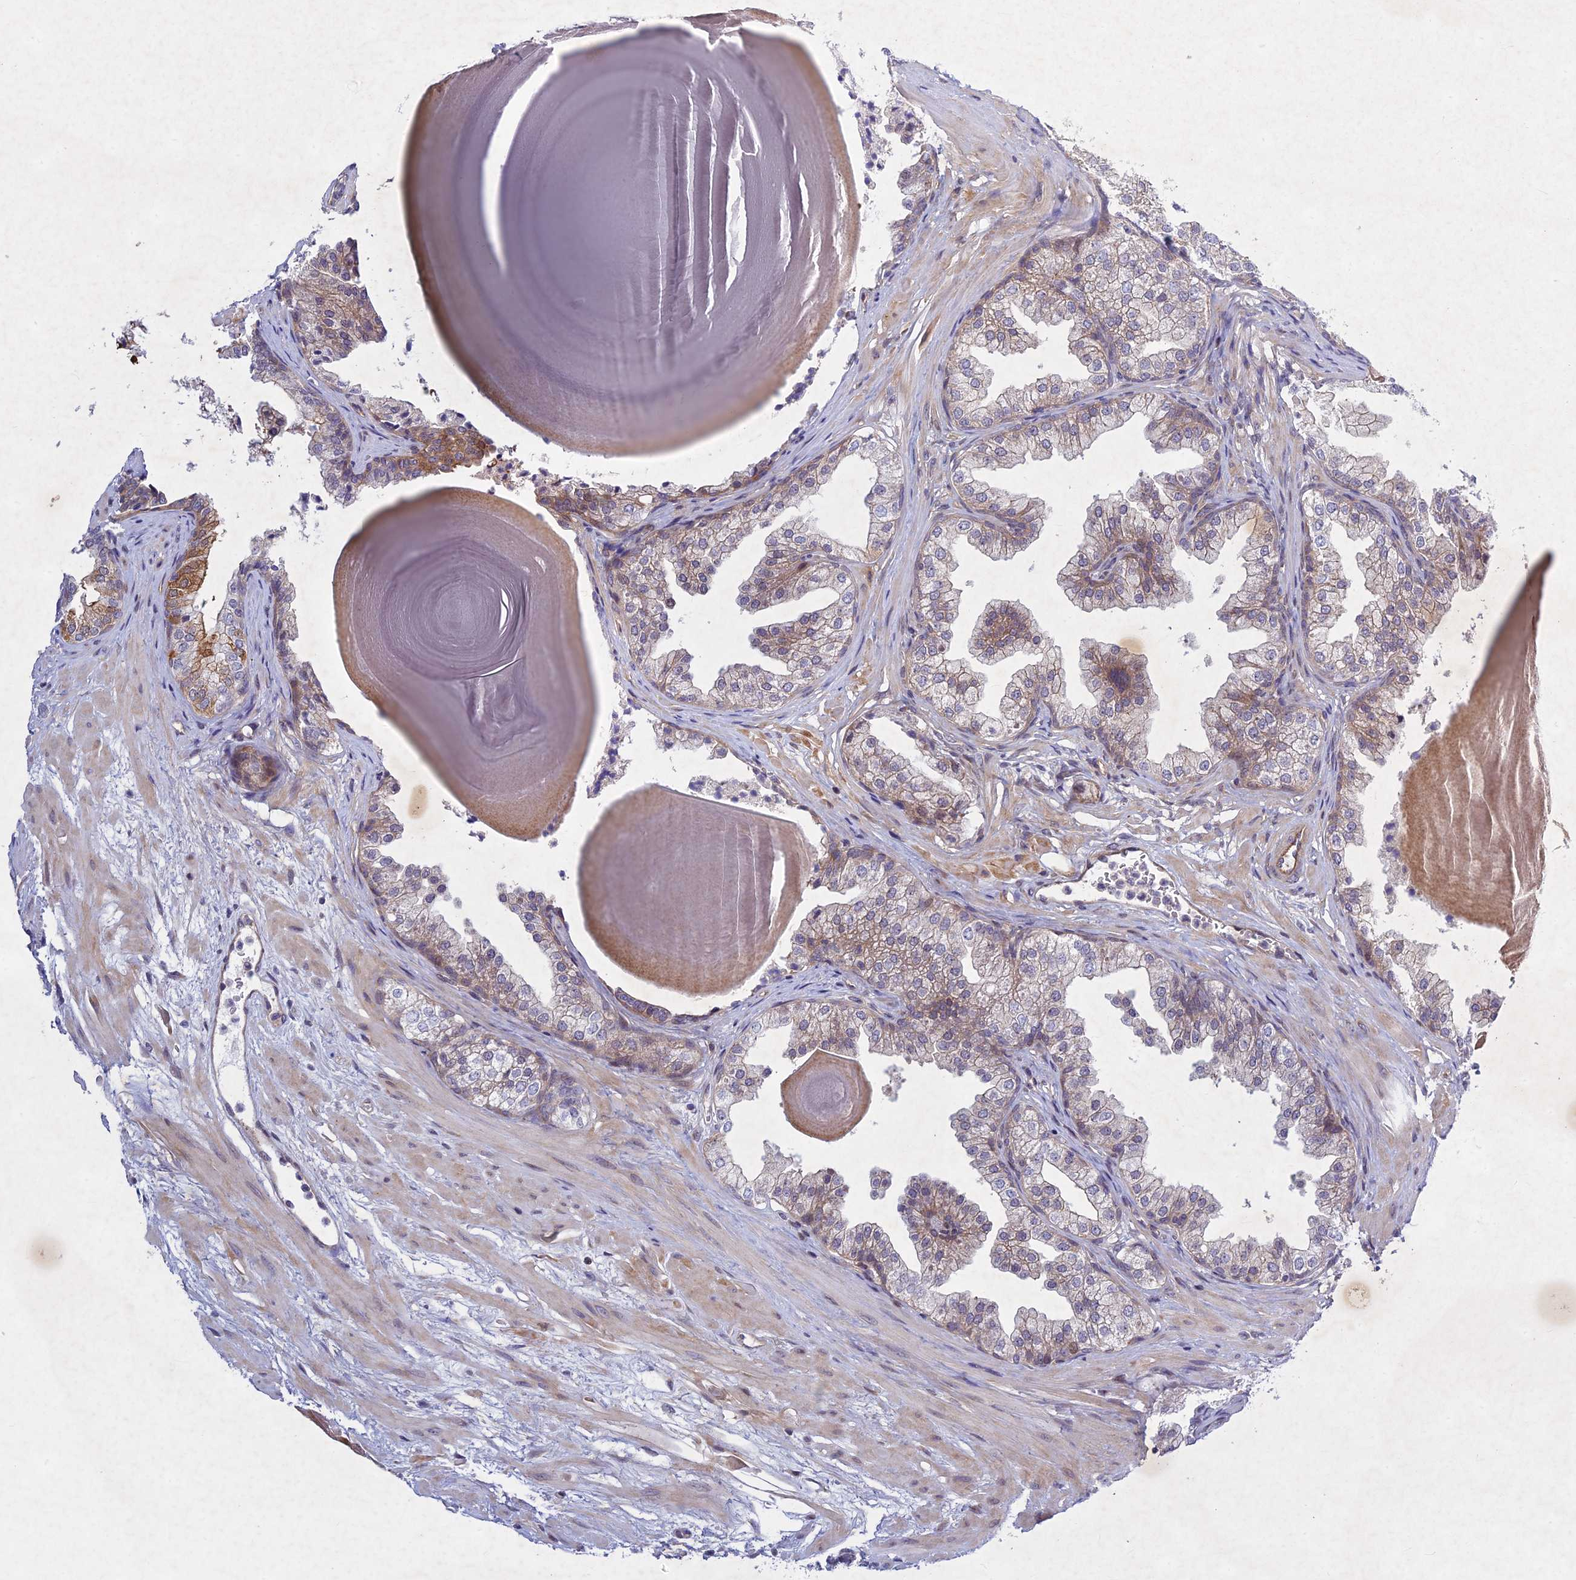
{"staining": {"intensity": "weak", "quantity": "25%-75%", "location": "cytoplasmic/membranous"}, "tissue": "prostate", "cell_type": "Glandular cells", "image_type": "normal", "snomed": [{"axis": "morphology", "description": "Normal tissue, NOS"}, {"axis": "topography", "description": "Prostate"}], "caption": "IHC (DAB) staining of unremarkable human prostate demonstrates weak cytoplasmic/membranous protein positivity in about 25%-75% of glandular cells. The staining was performed using DAB (3,3'-diaminobenzidine), with brown indicating positive protein expression. Nuclei are stained blue with hematoxylin.", "gene": "PTHLH", "patient": {"sex": "male", "age": 48}}